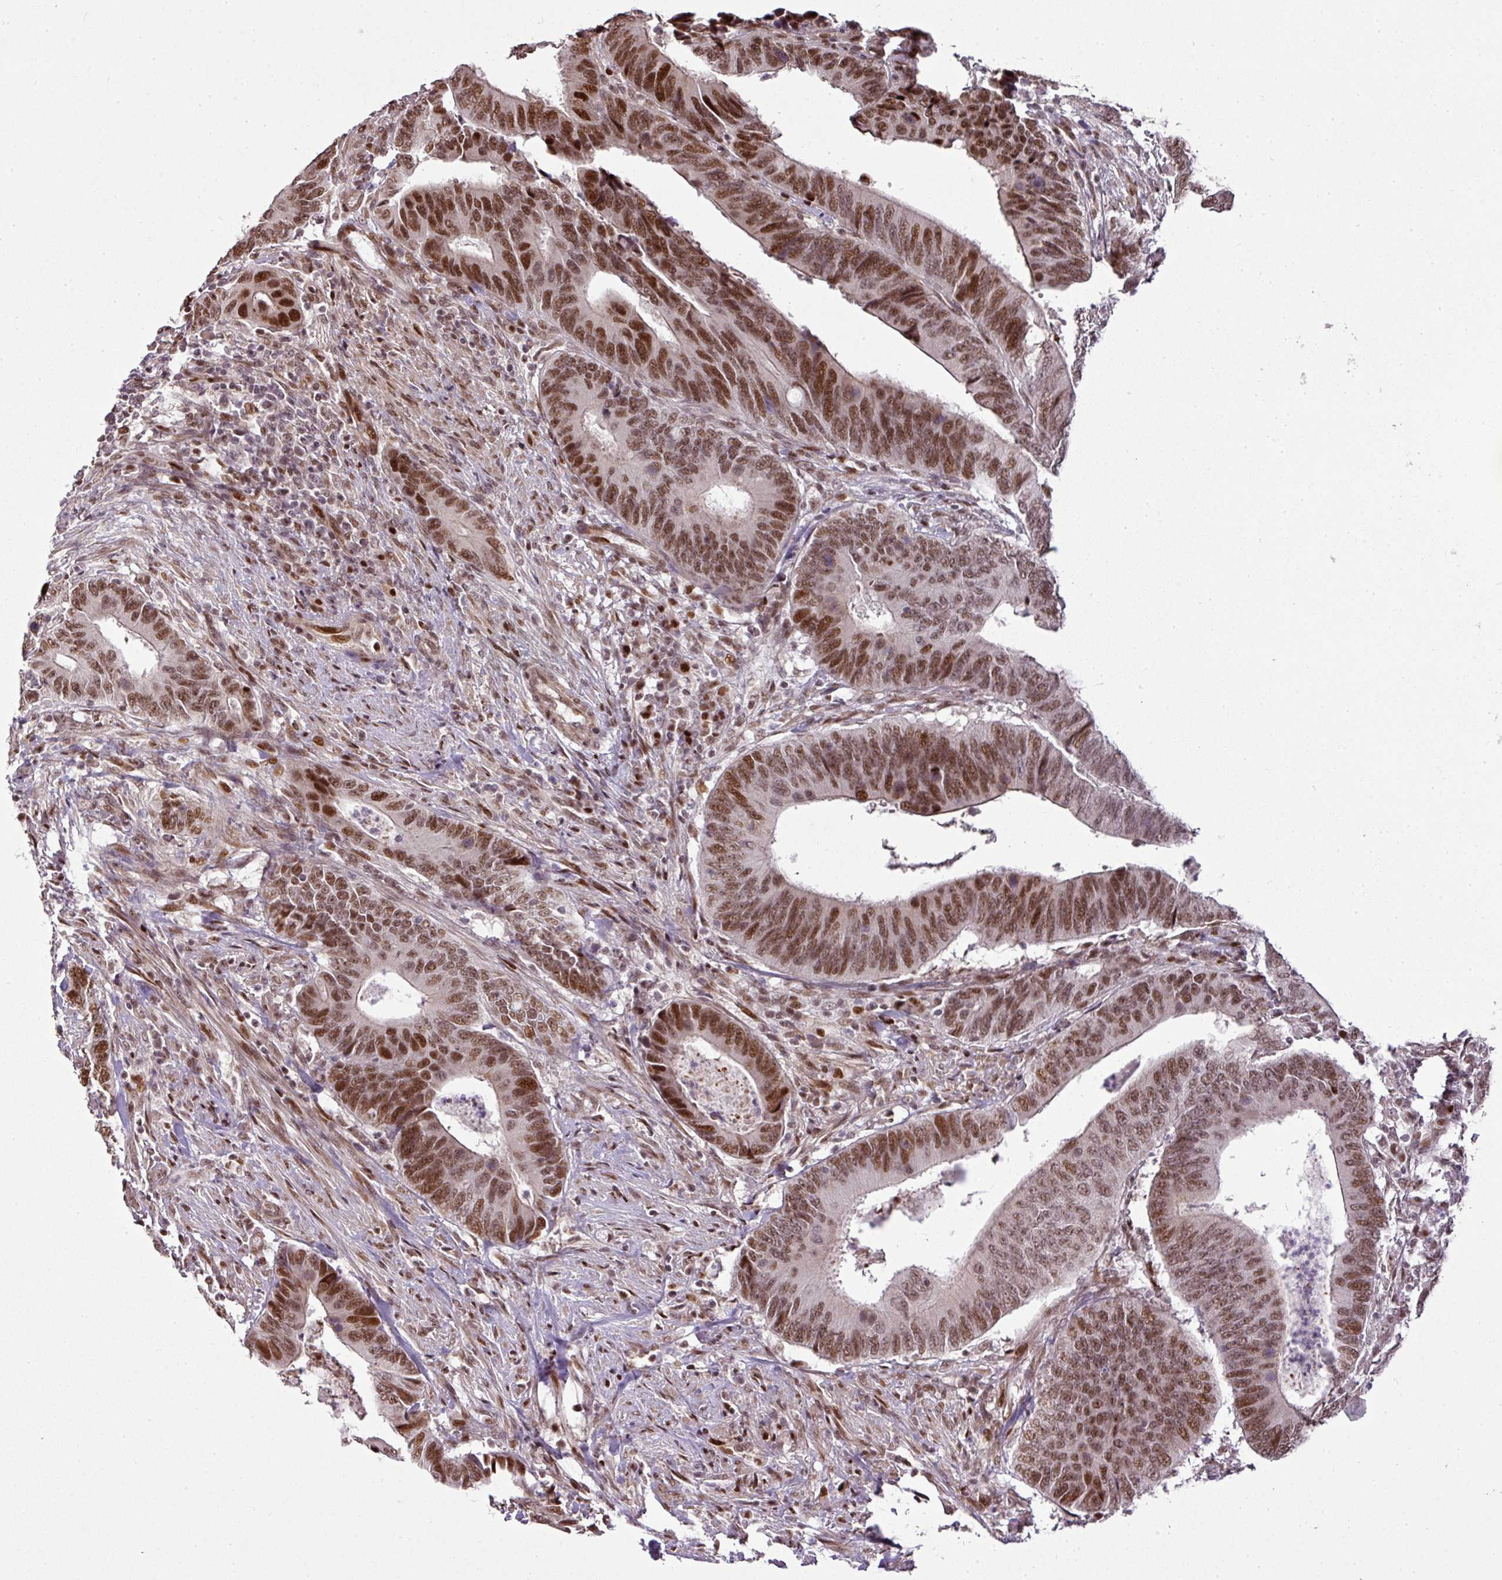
{"staining": {"intensity": "strong", "quantity": ">75%", "location": "nuclear"}, "tissue": "colorectal cancer", "cell_type": "Tumor cells", "image_type": "cancer", "snomed": [{"axis": "morphology", "description": "Adenocarcinoma, NOS"}, {"axis": "topography", "description": "Colon"}], "caption": "Immunohistochemical staining of colorectal adenocarcinoma displays strong nuclear protein positivity in approximately >75% of tumor cells. The staining was performed using DAB, with brown indicating positive protein expression. Nuclei are stained blue with hematoxylin.", "gene": "MYSM1", "patient": {"sex": "male", "age": 87}}